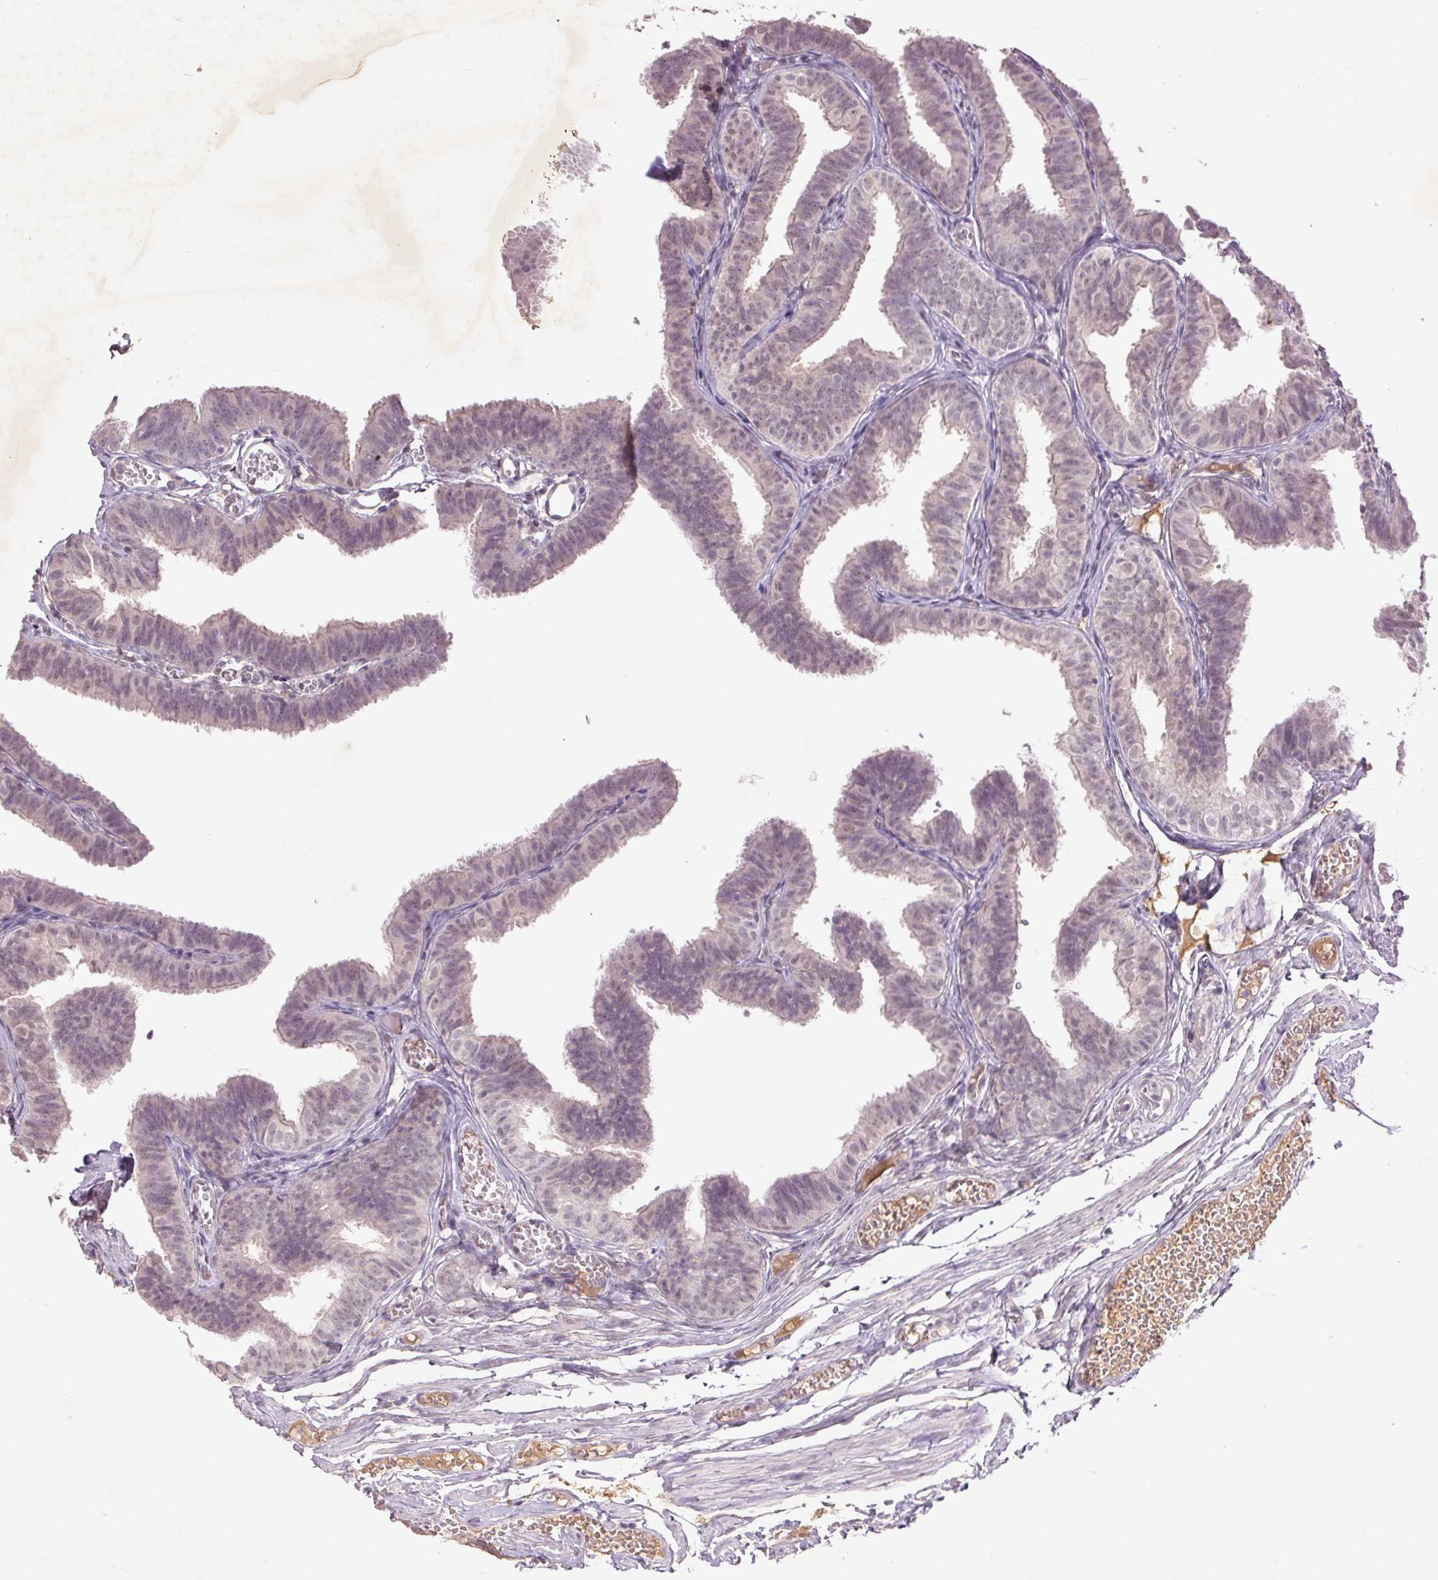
{"staining": {"intensity": "weak", "quantity": "<25%", "location": "nuclear"}, "tissue": "fallopian tube", "cell_type": "Glandular cells", "image_type": "normal", "snomed": [{"axis": "morphology", "description": "Normal tissue, NOS"}, {"axis": "topography", "description": "Fallopian tube"}], "caption": "High magnification brightfield microscopy of normal fallopian tube stained with DAB (3,3'-diaminobenzidine) (brown) and counterstained with hematoxylin (blue): glandular cells show no significant expression.", "gene": "FAM168B", "patient": {"sex": "female", "age": 25}}